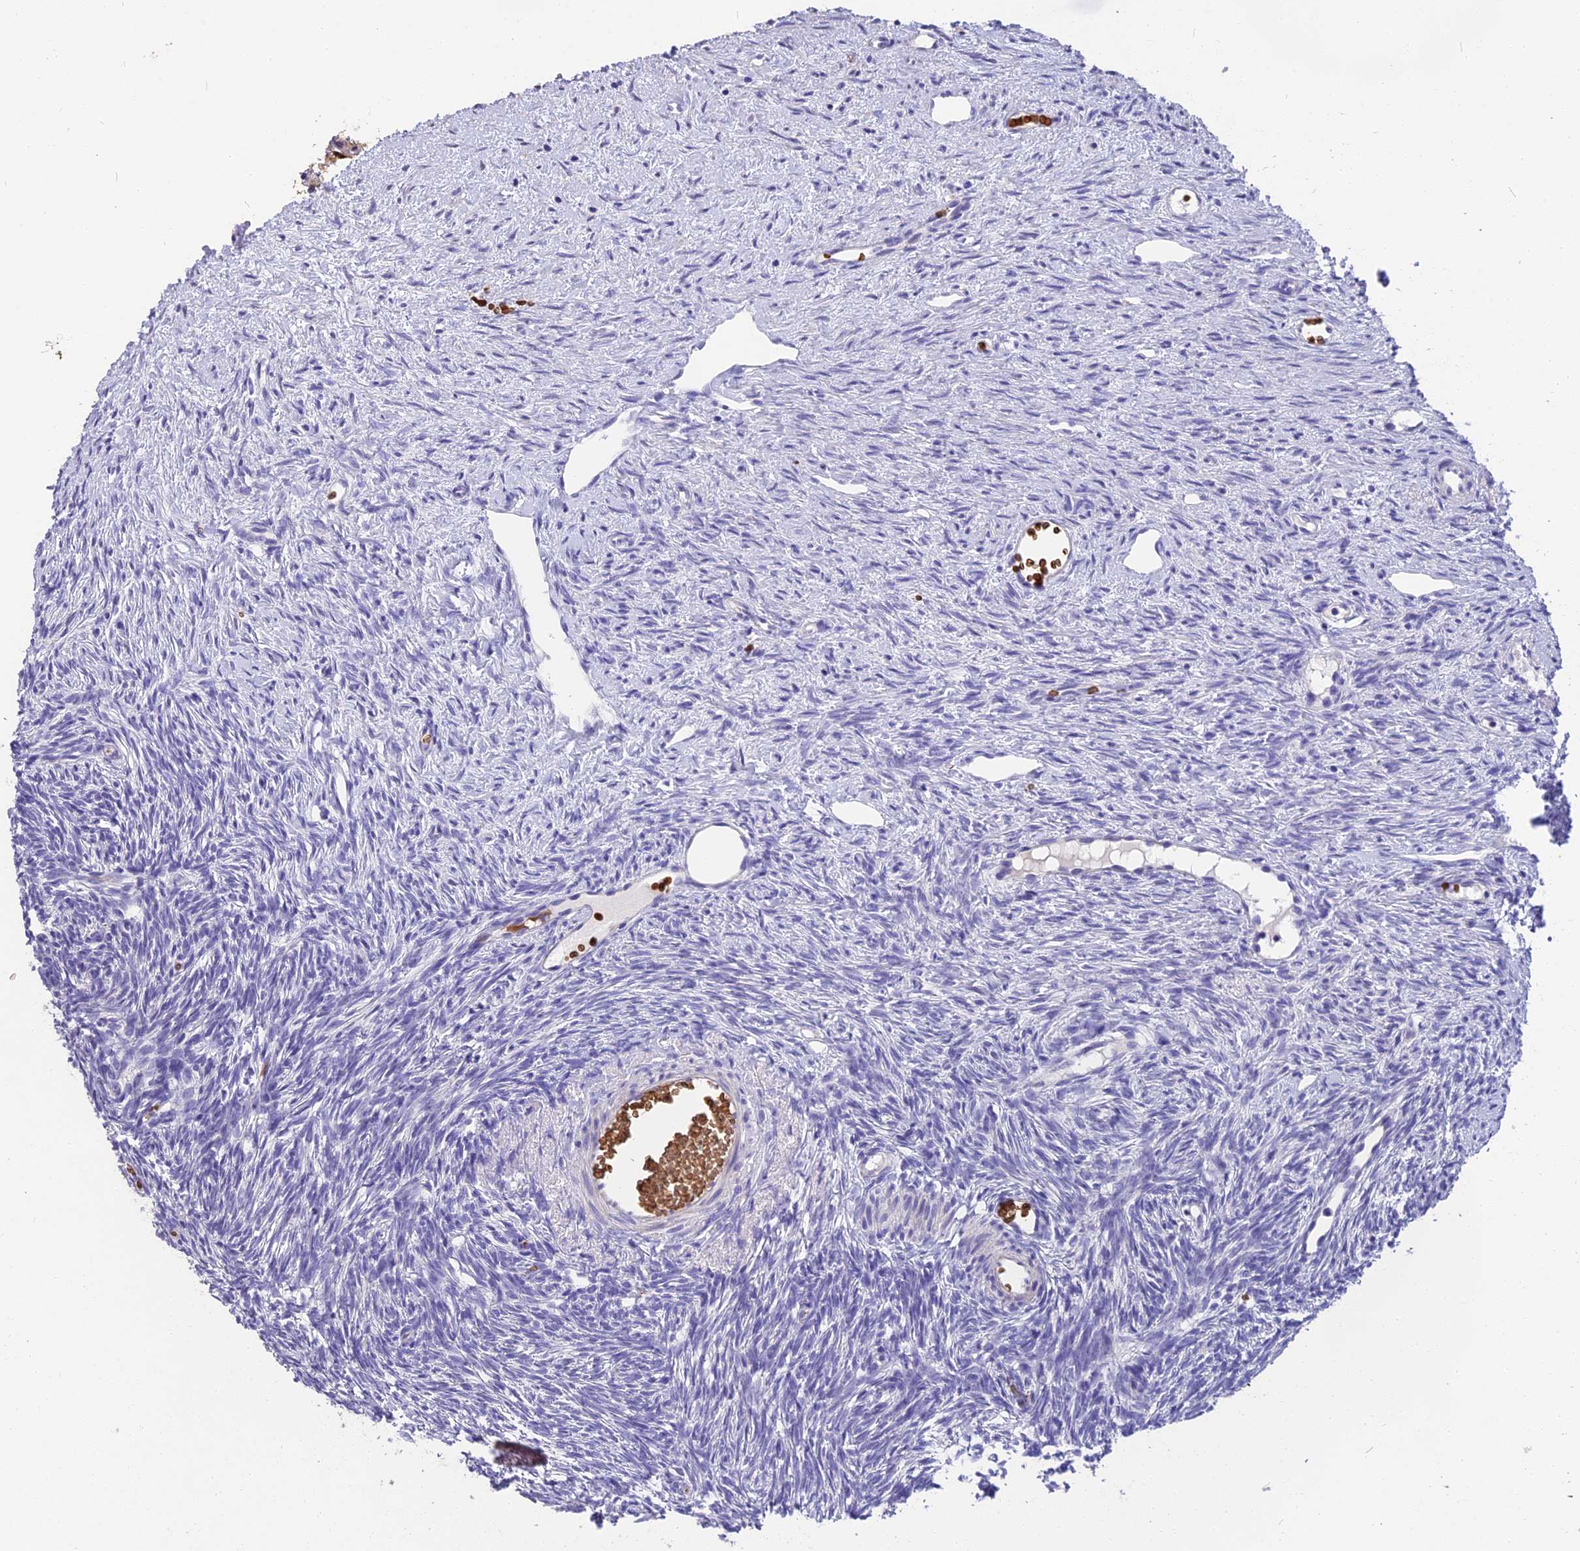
{"staining": {"intensity": "negative", "quantity": "none", "location": "none"}, "tissue": "ovary", "cell_type": "Follicle cells", "image_type": "normal", "snomed": [{"axis": "morphology", "description": "Normal tissue, NOS"}, {"axis": "topography", "description": "Ovary"}], "caption": "Image shows no protein positivity in follicle cells of unremarkable ovary.", "gene": "TNNC2", "patient": {"sex": "female", "age": 51}}